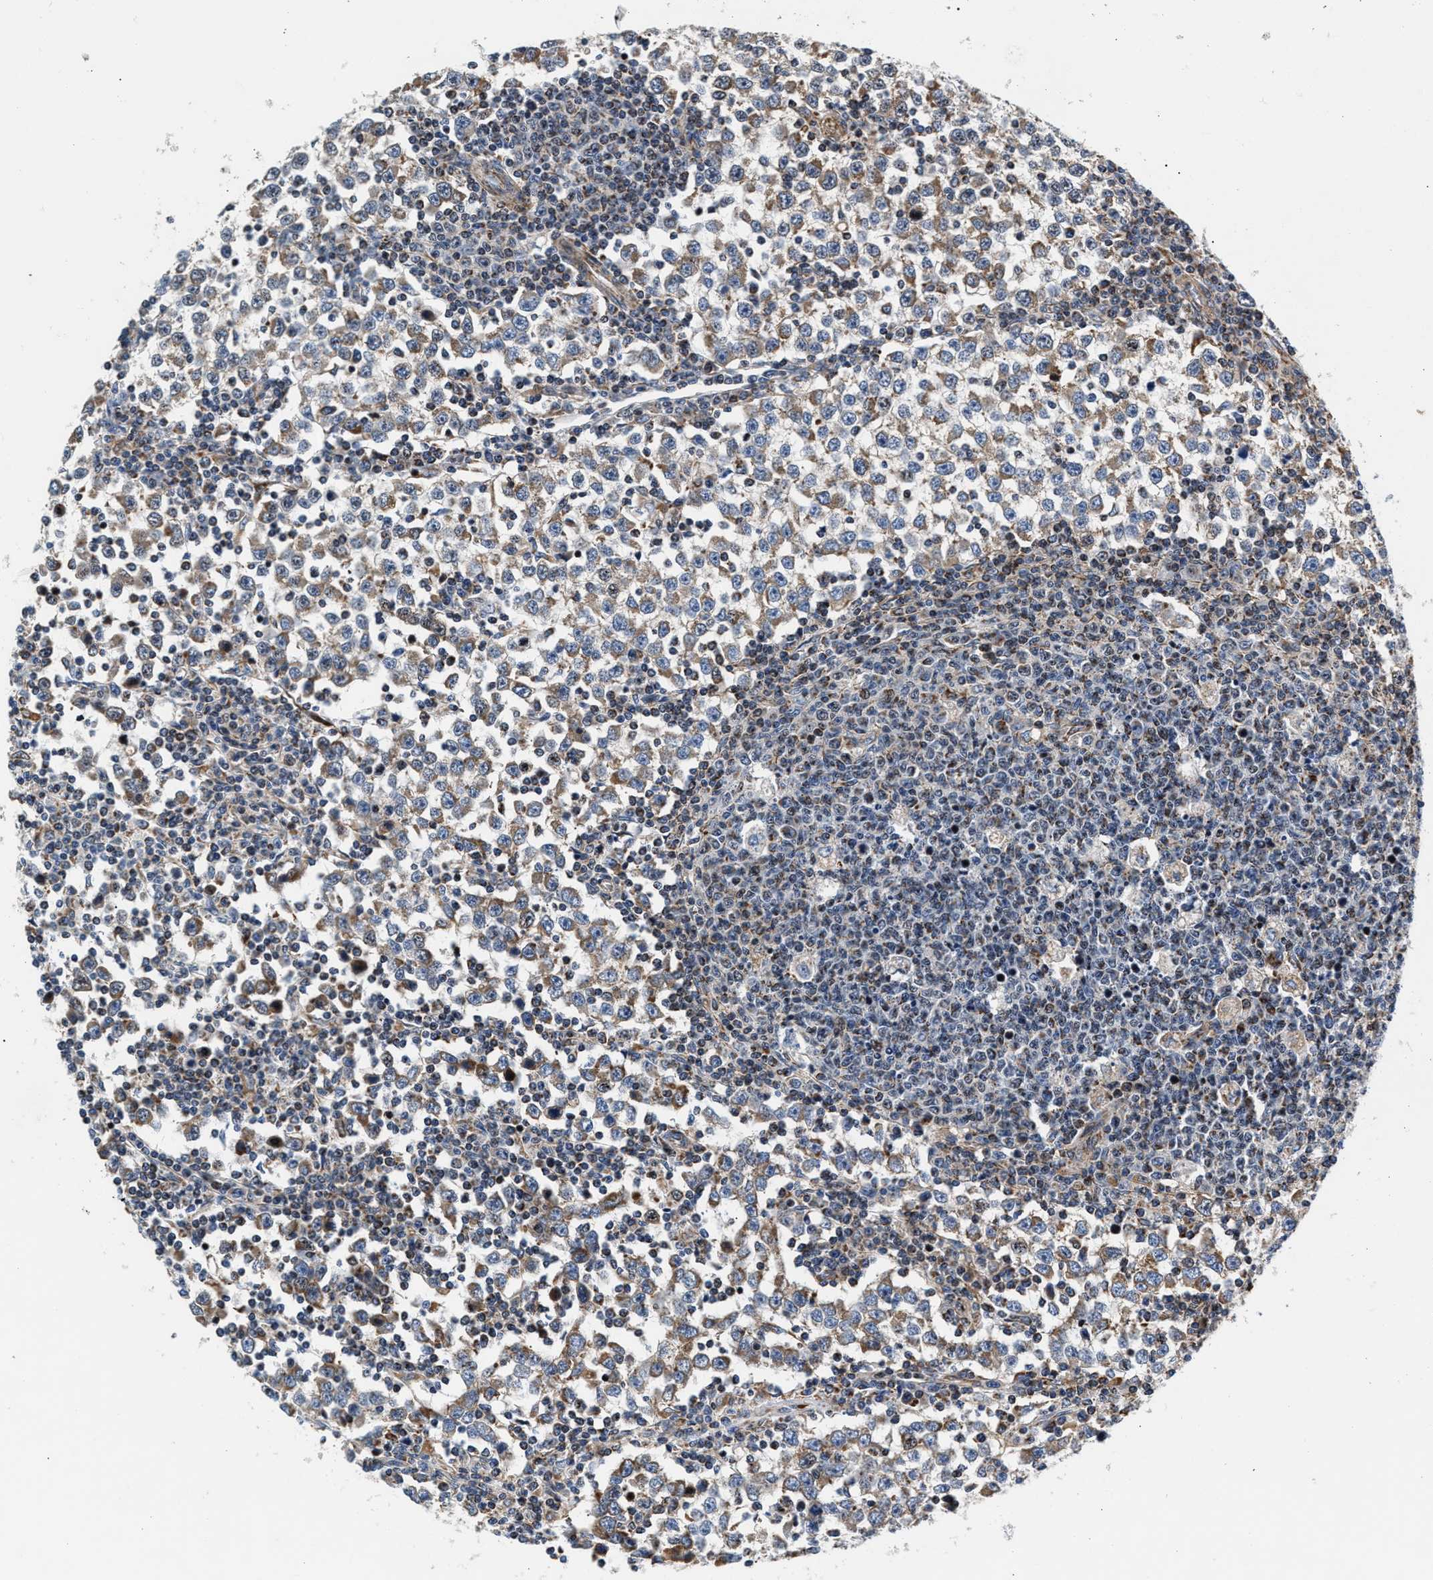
{"staining": {"intensity": "weak", "quantity": ">75%", "location": "cytoplasmic/membranous"}, "tissue": "testis cancer", "cell_type": "Tumor cells", "image_type": "cancer", "snomed": [{"axis": "morphology", "description": "Seminoma, NOS"}, {"axis": "topography", "description": "Testis"}], "caption": "Testis cancer was stained to show a protein in brown. There is low levels of weak cytoplasmic/membranous staining in approximately >75% of tumor cells.", "gene": "SGK1", "patient": {"sex": "male", "age": 65}}